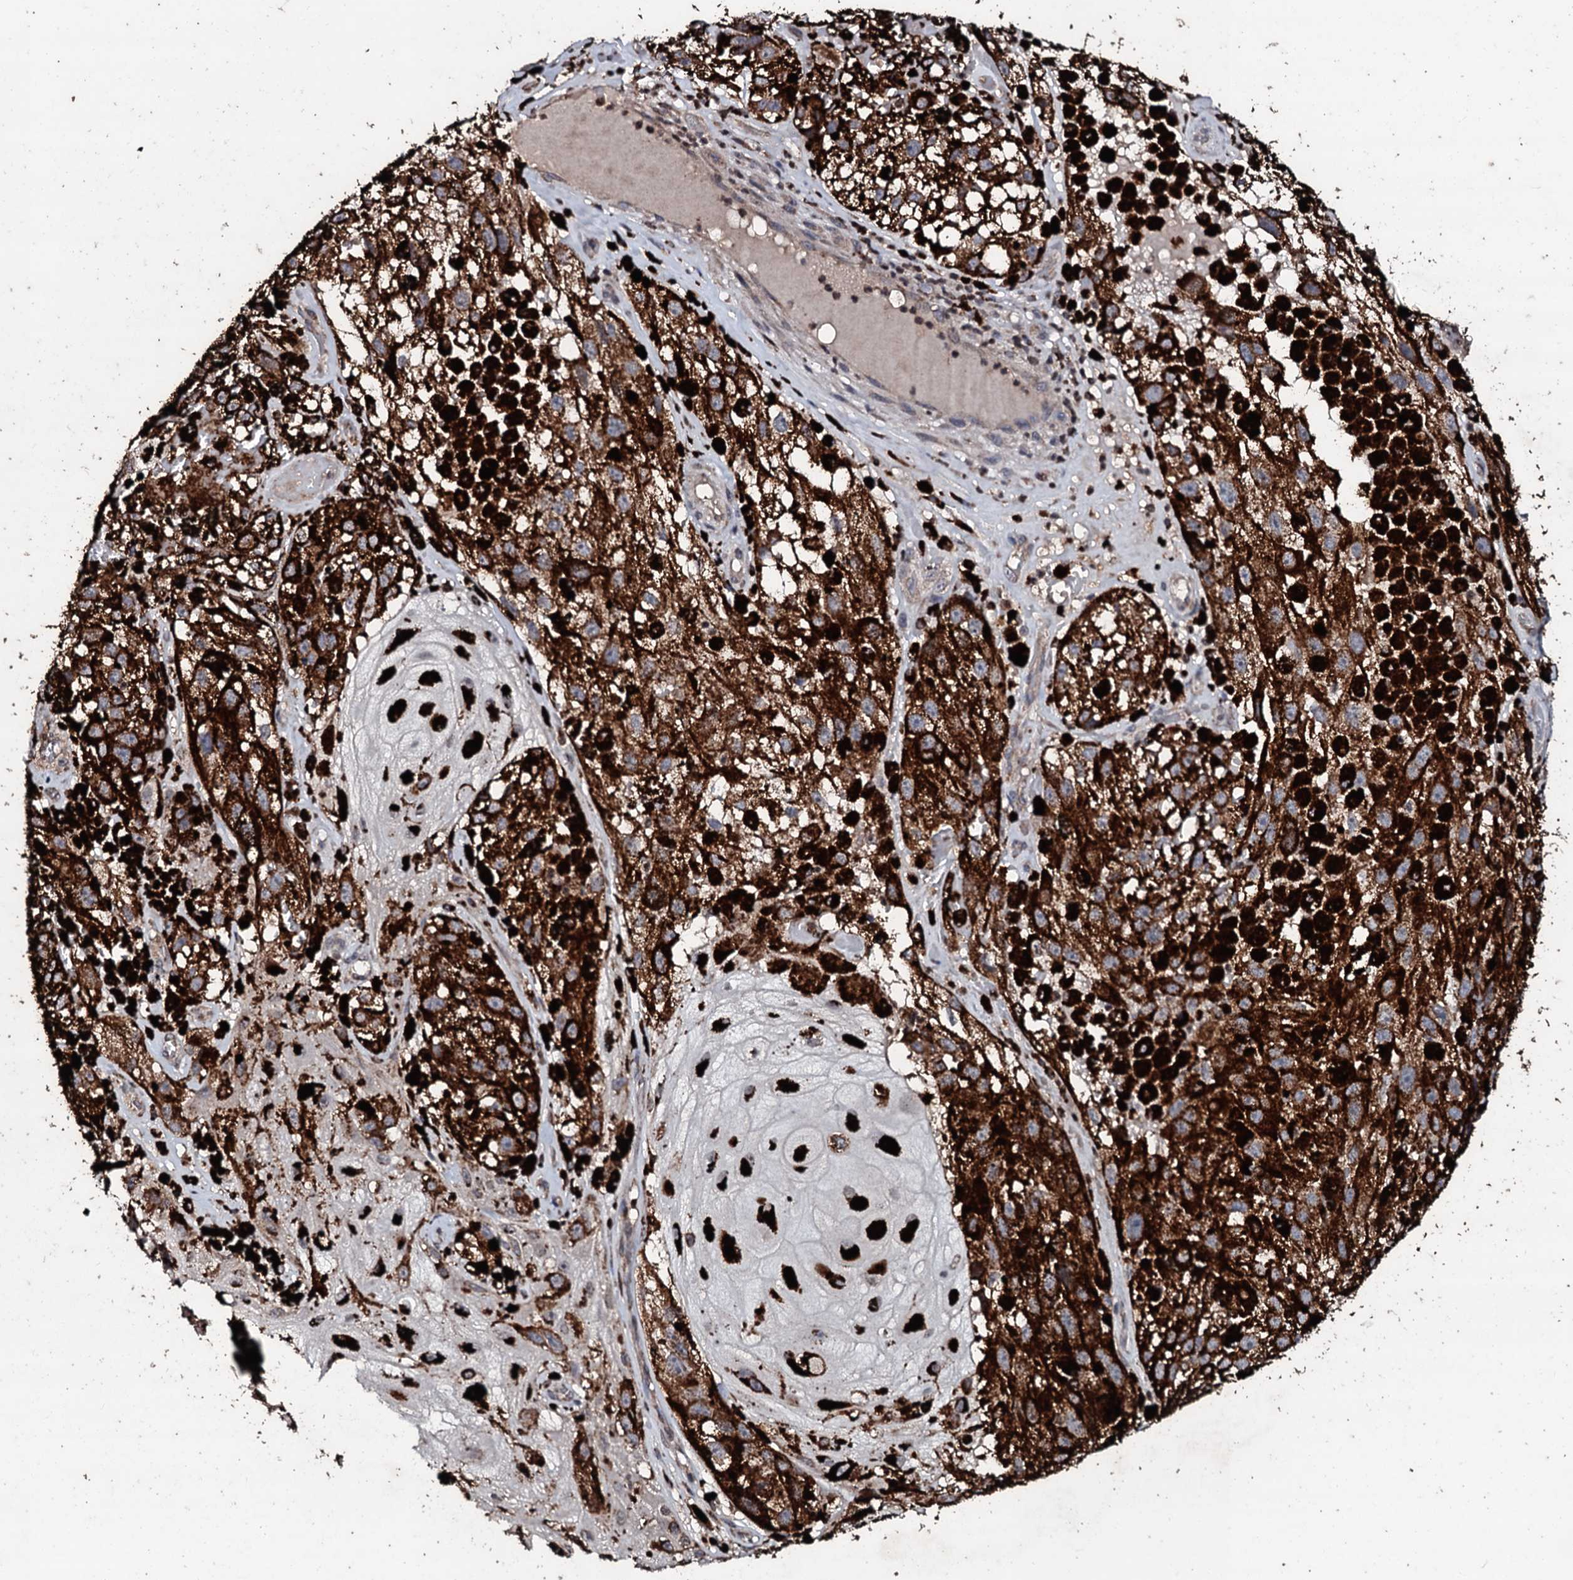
{"staining": {"intensity": "moderate", "quantity": ">75%", "location": "cytoplasmic/membranous"}, "tissue": "melanoma", "cell_type": "Tumor cells", "image_type": "cancer", "snomed": [{"axis": "morphology", "description": "Malignant melanoma, NOS"}, {"axis": "topography", "description": "Skin"}], "caption": "Immunohistochemical staining of human malignant melanoma exhibits moderate cytoplasmic/membranous protein positivity in approximately >75% of tumor cells. Nuclei are stained in blue.", "gene": "SDHAF2", "patient": {"sex": "male", "age": 88}}